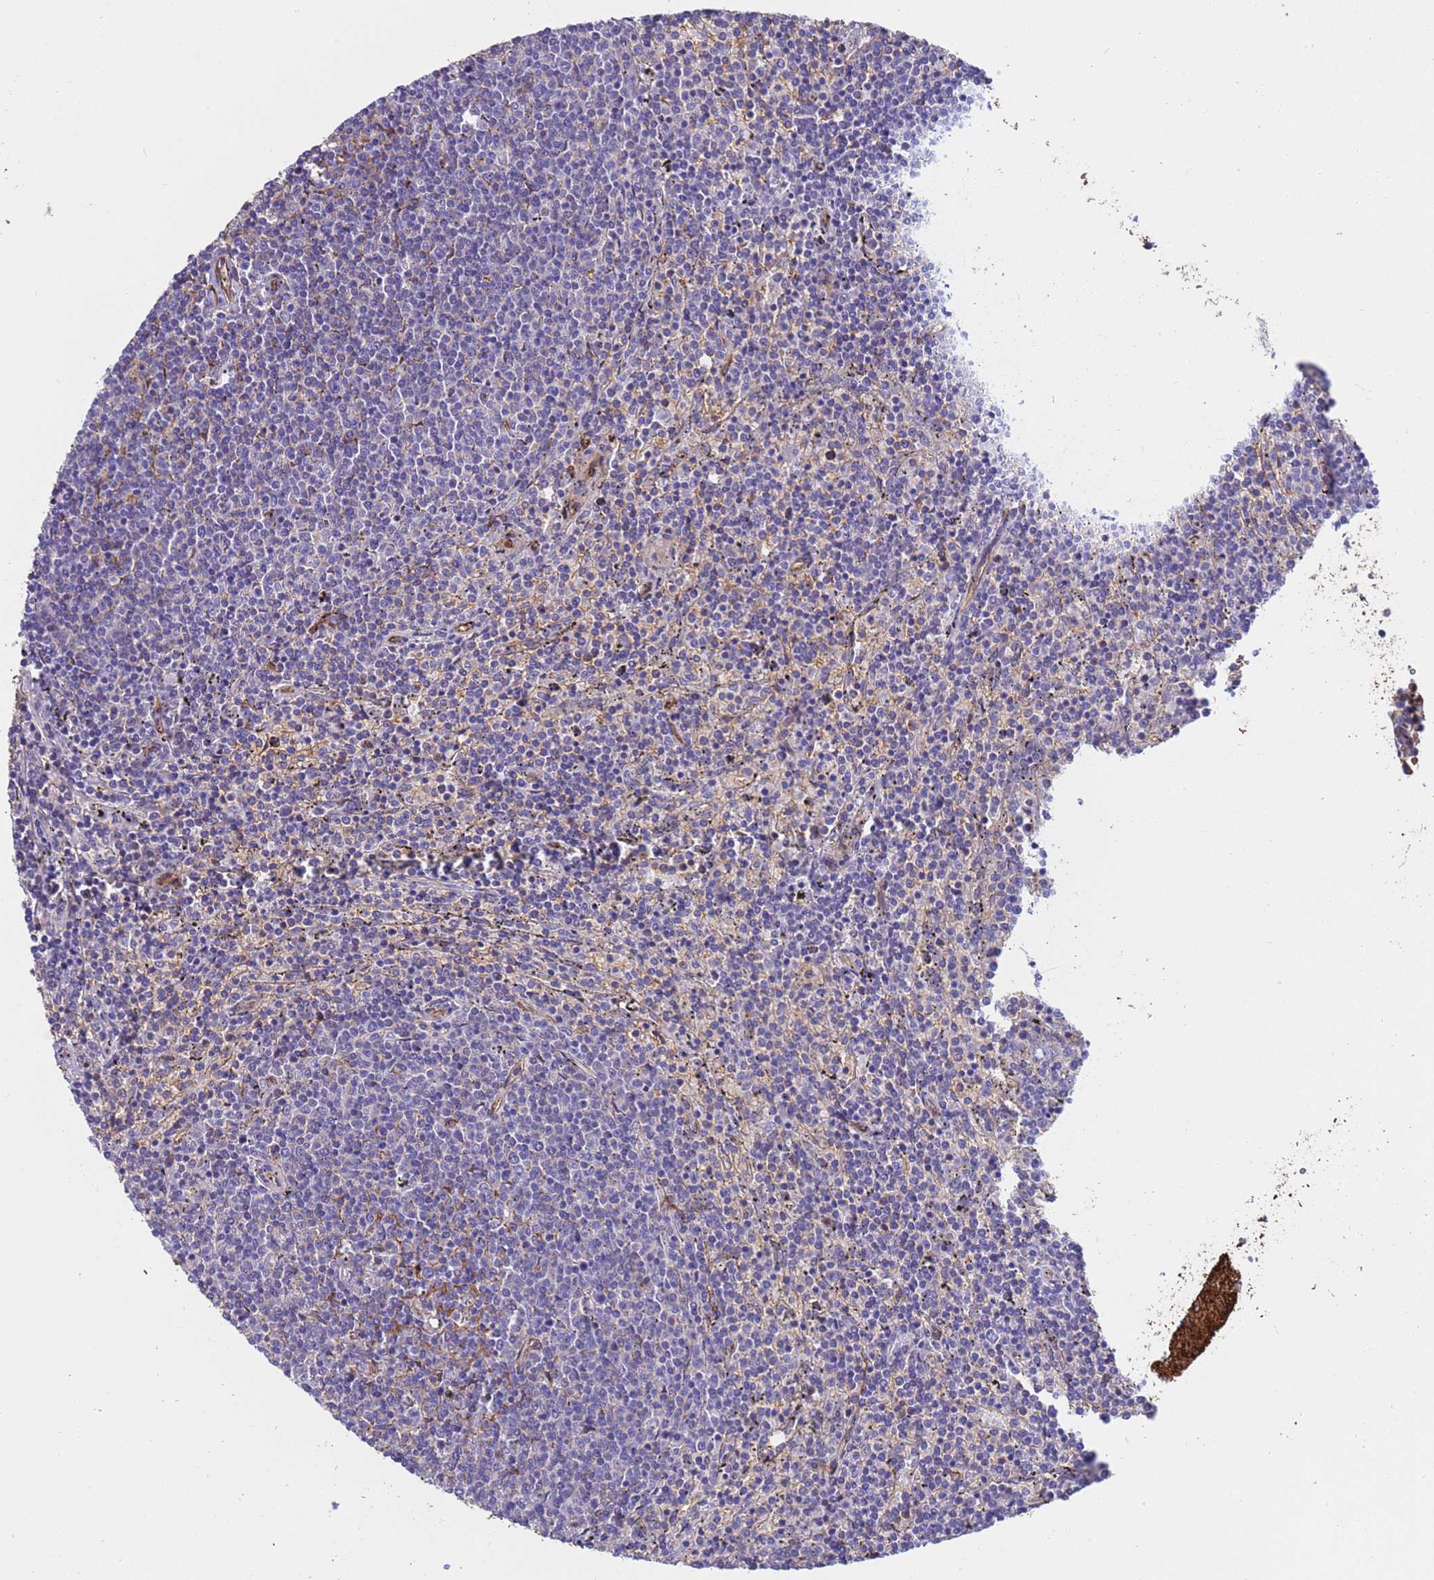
{"staining": {"intensity": "negative", "quantity": "none", "location": "none"}, "tissue": "lymphoma", "cell_type": "Tumor cells", "image_type": "cancer", "snomed": [{"axis": "morphology", "description": "Malignant lymphoma, non-Hodgkin's type, Low grade"}, {"axis": "topography", "description": "Spleen"}], "caption": "Immunohistochemical staining of human lymphoma shows no significant staining in tumor cells.", "gene": "ZNF248", "patient": {"sex": "female", "age": 50}}